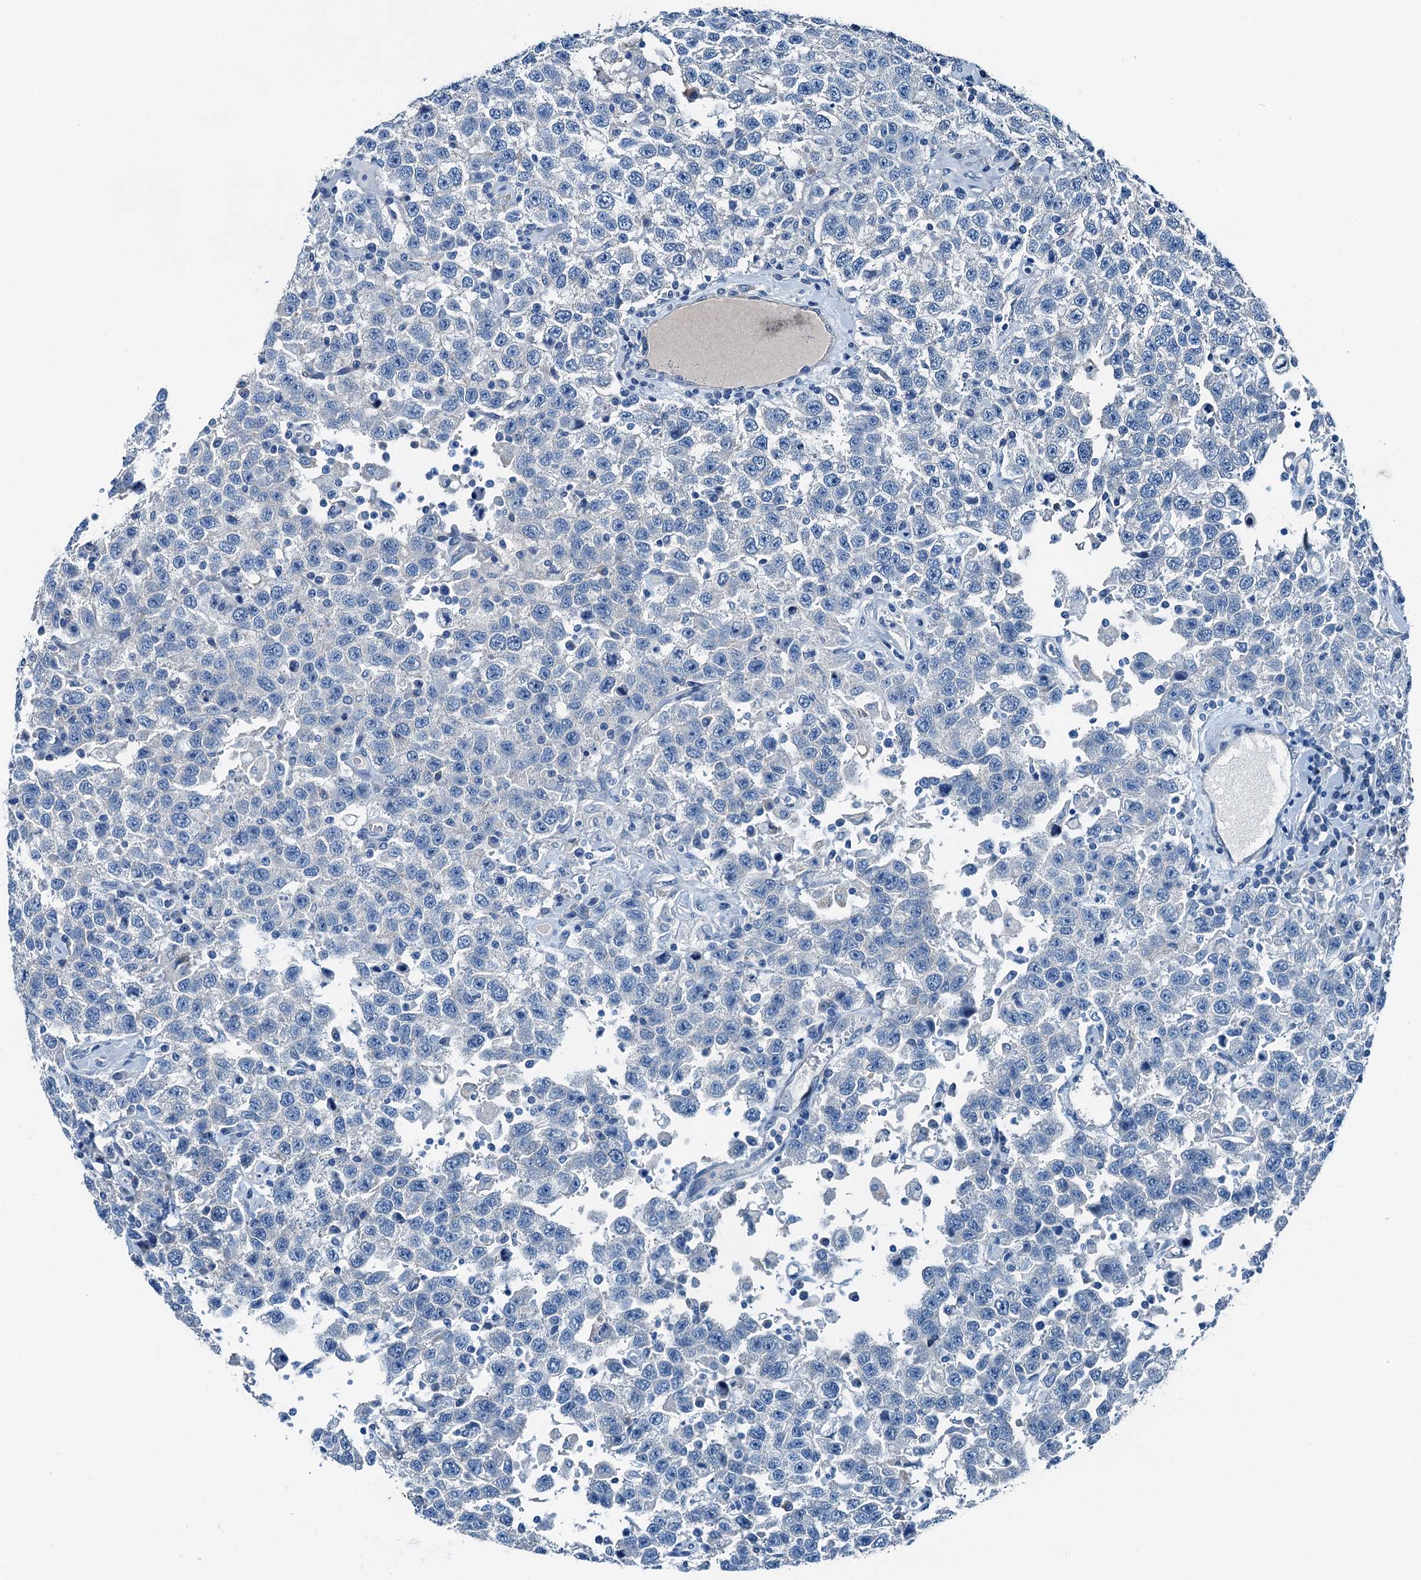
{"staining": {"intensity": "negative", "quantity": "none", "location": "none"}, "tissue": "testis cancer", "cell_type": "Tumor cells", "image_type": "cancer", "snomed": [{"axis": "morphology", "description": "Seminoma, NOS"}, {"axis": "topography", "description": "Testis"}], "caption": "Tumor cells are negative for protein expression in human seminoma (testis).", "gene": "RAB3IL1", "patient": {"sex": "male", "age": 41}}